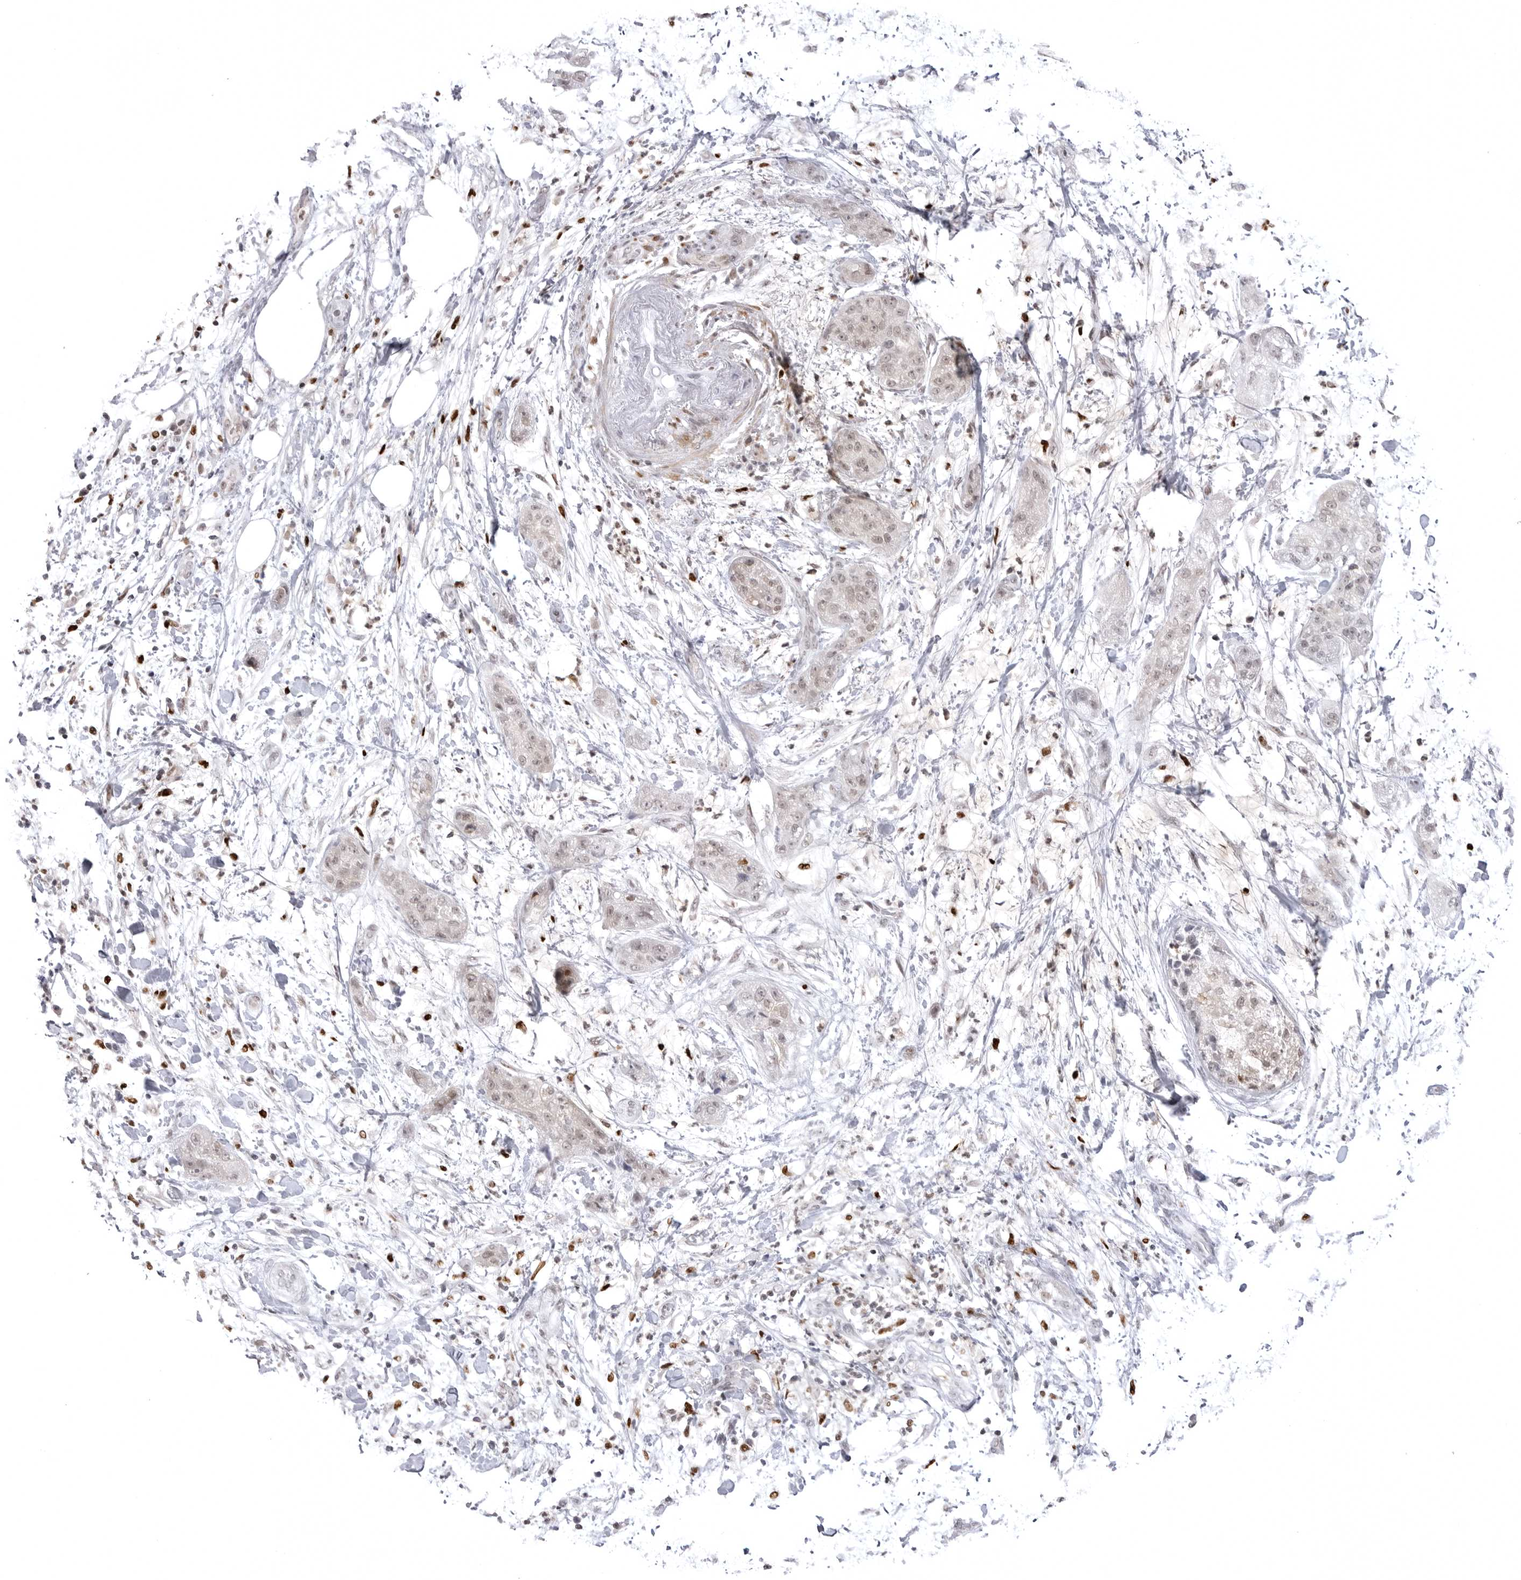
{"staining": {"intensity": "weak", "quantity": "<25%", "location": "nuclear"}, "tissue": "pancreatic cancer", "cell_type": "Tumor cells", "image_type": "cancer", "snomed": [{"axis": "morphology", "description": "Adenocarcinoma, NOS"}, {"axis": "topography", "description": "Pancreas"}], "caption": "Adenocarcinoma (pancreatic) stained for a protein using immunohistochemistry exhibits no expression tumor cells.", "gene": "PTK2B", "patient": {"sex": "female", "age": 78}}